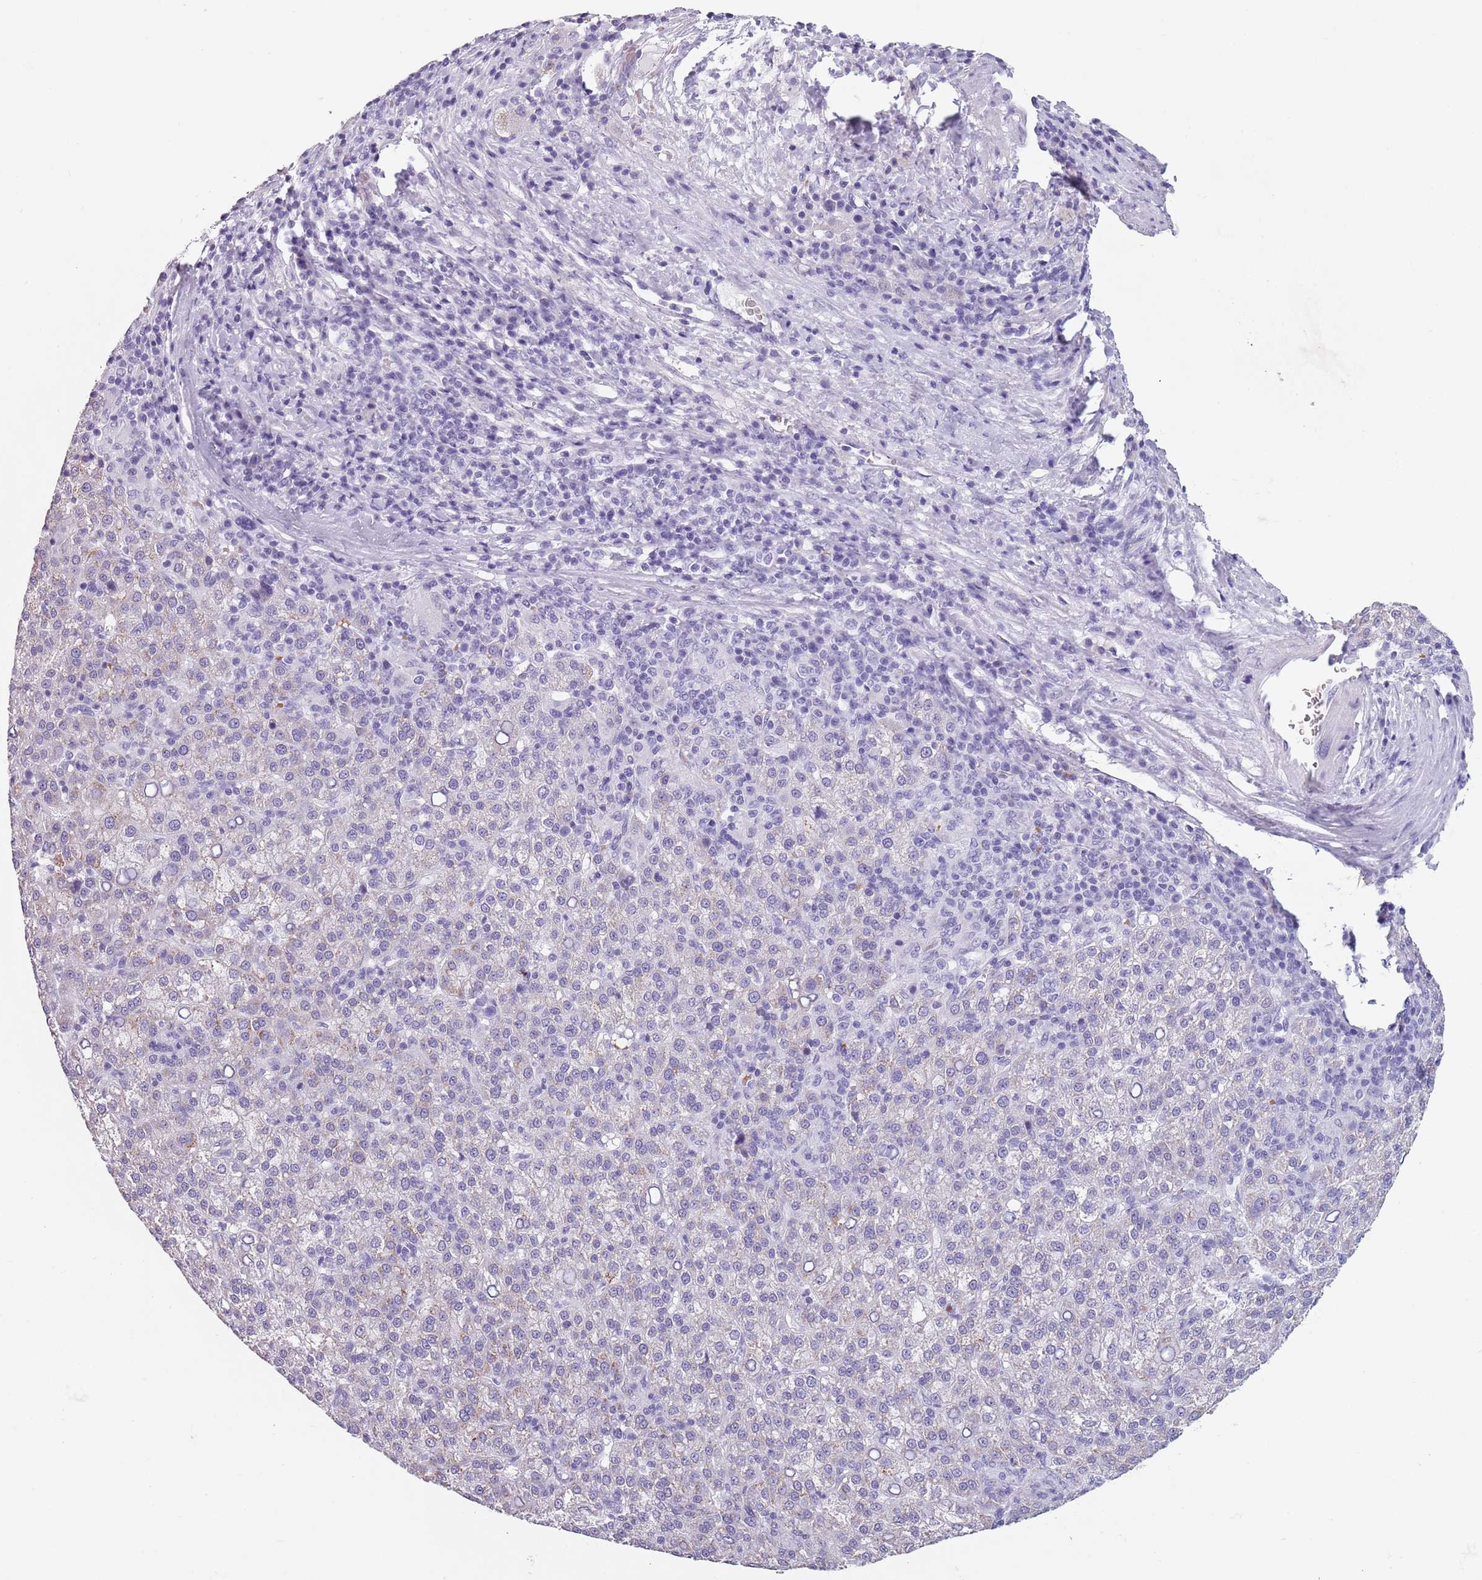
{"staining": {"intensity": "negative", "quantity": "none", "location": "none"}, "tissue": "liver cancer", "cell_type": "Tumor cells", "image_type": "cancer", "snomed": [{"axis": "morphology", "description": "Carcinoma, Hepatocellular, NOS"}, {"axis": "topography", "description": "Liver"}], "caption": "Immunohistochemical staining of liver cancer demonstrates no significant positivity in tumor cells.", "gene": "SPESP1", "patient": {"sex": "female", "age": 58}}